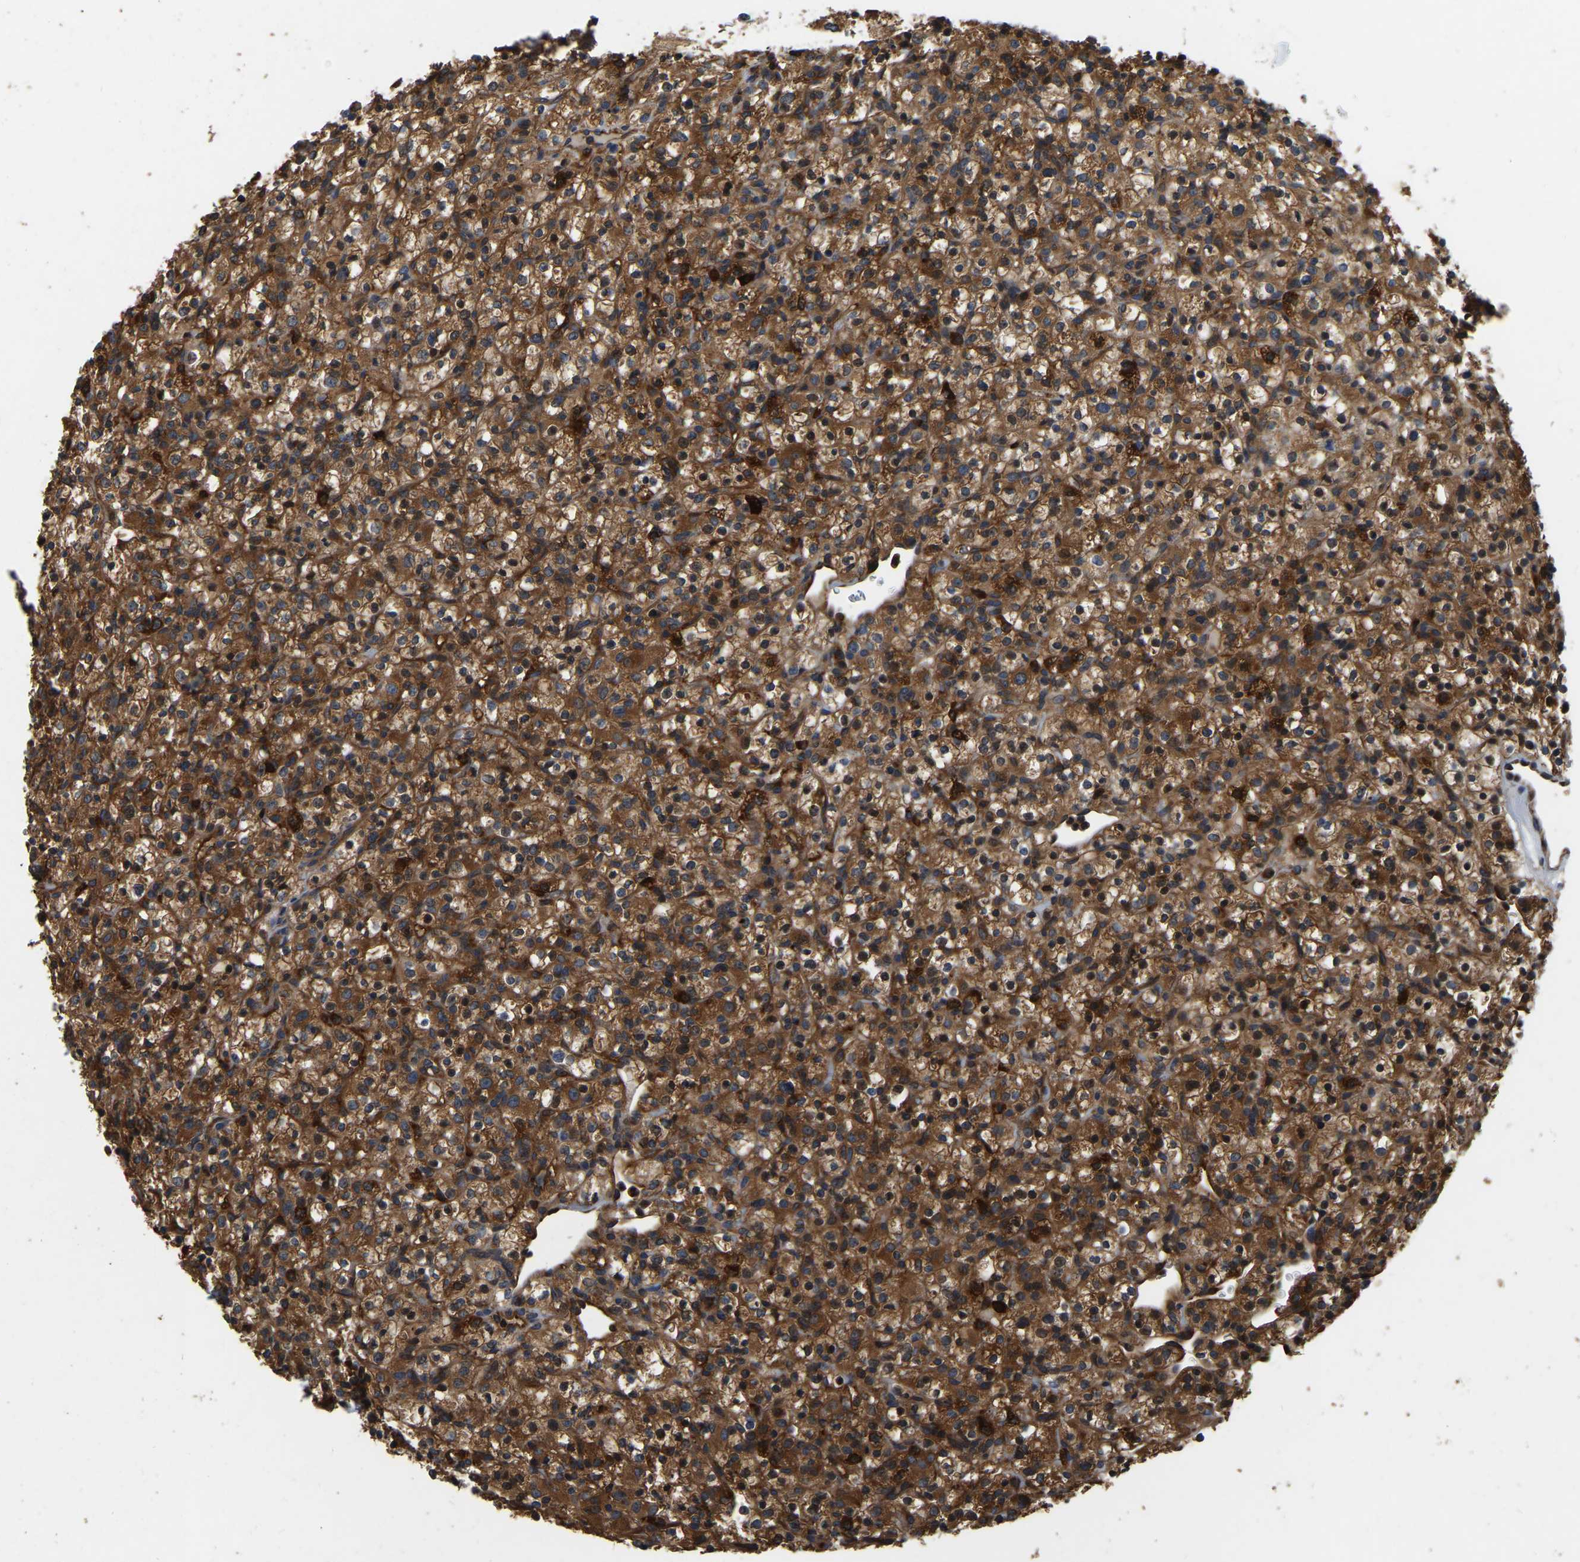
{"staining": {"intensity": "strong", "quantity": ">75%", "location": "cytoplasmic/membranous"}, "tissue": "renal cancer", "cell_type": "Tumor cells", "image_type": "cancer", "snomed": [{"axis": "morphology", "description": "Normal tissue, NOS"}, {"axis": "morphology", "description": "Adenocarcinoma, NOS"}, {"axis": "topography", "description": "Kidney"}], "caption": "High-power microscopy captured an immunohistochemistry (IHC) micrograph of renal adenocarcinoma, revealing strong cytoplasmic/membranous staining in about >75% of tumor cells.", "gene": "GARS1", "patient": {"sex": "female", "age": 72}}